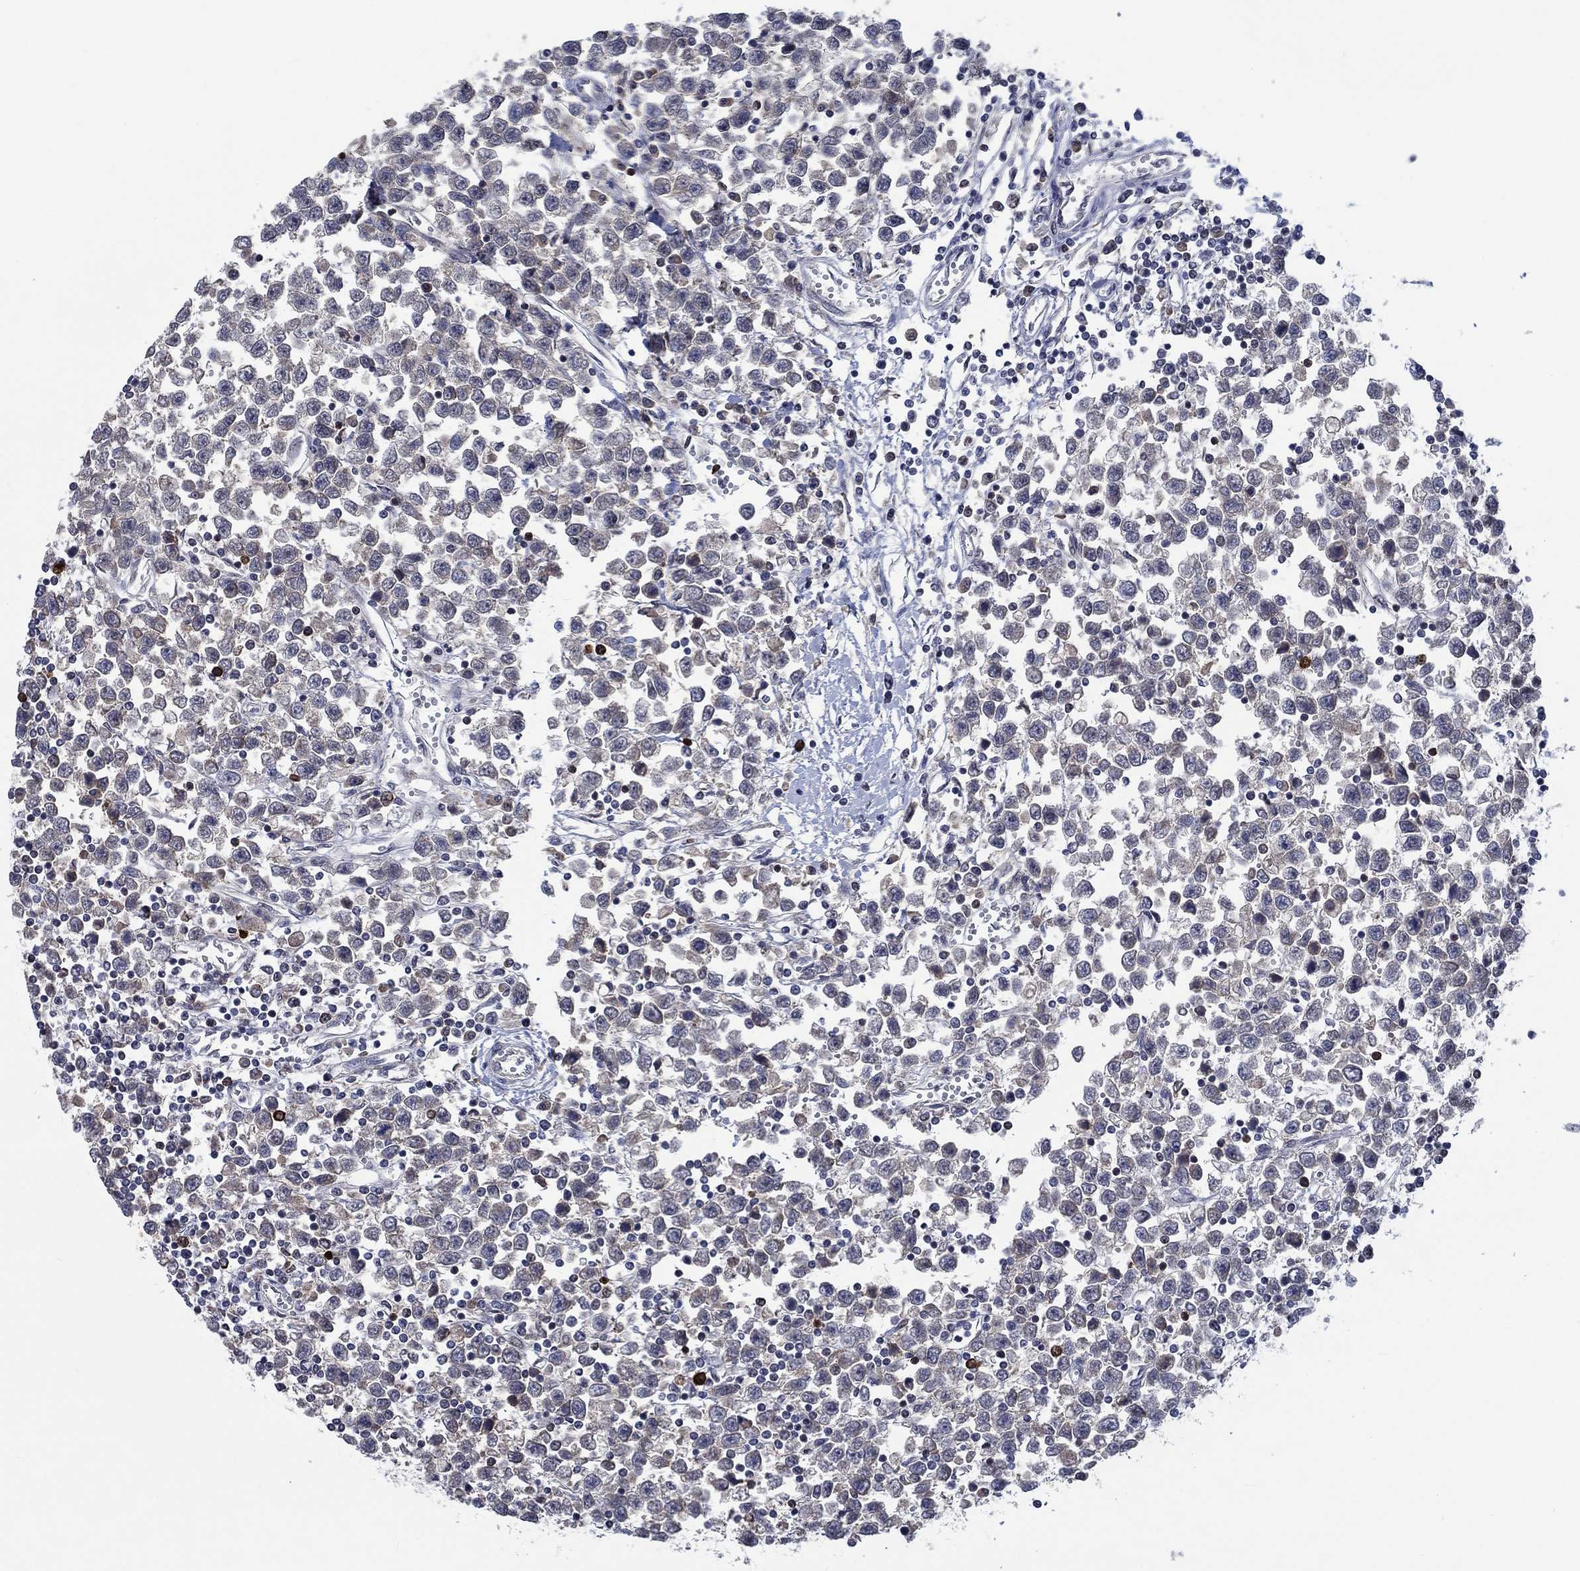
{"staining": {"intensity": "negative", "quantity": "none", "location": "none"}, "tissue": "testis cancer", "cell_type": "Tumor cells", "image_type": "cancer", "snomed": [{"axis": "morphology", "description": "Seminoma, NOS"}, {"axis": "topography", "description": "Testis"}], "caption": "The IHC micrograph has no significant expression in tumor cells of seminoma (testis) tissue.", "gene": "HTN1", "patient": {"sex": "male", "age": 34}}